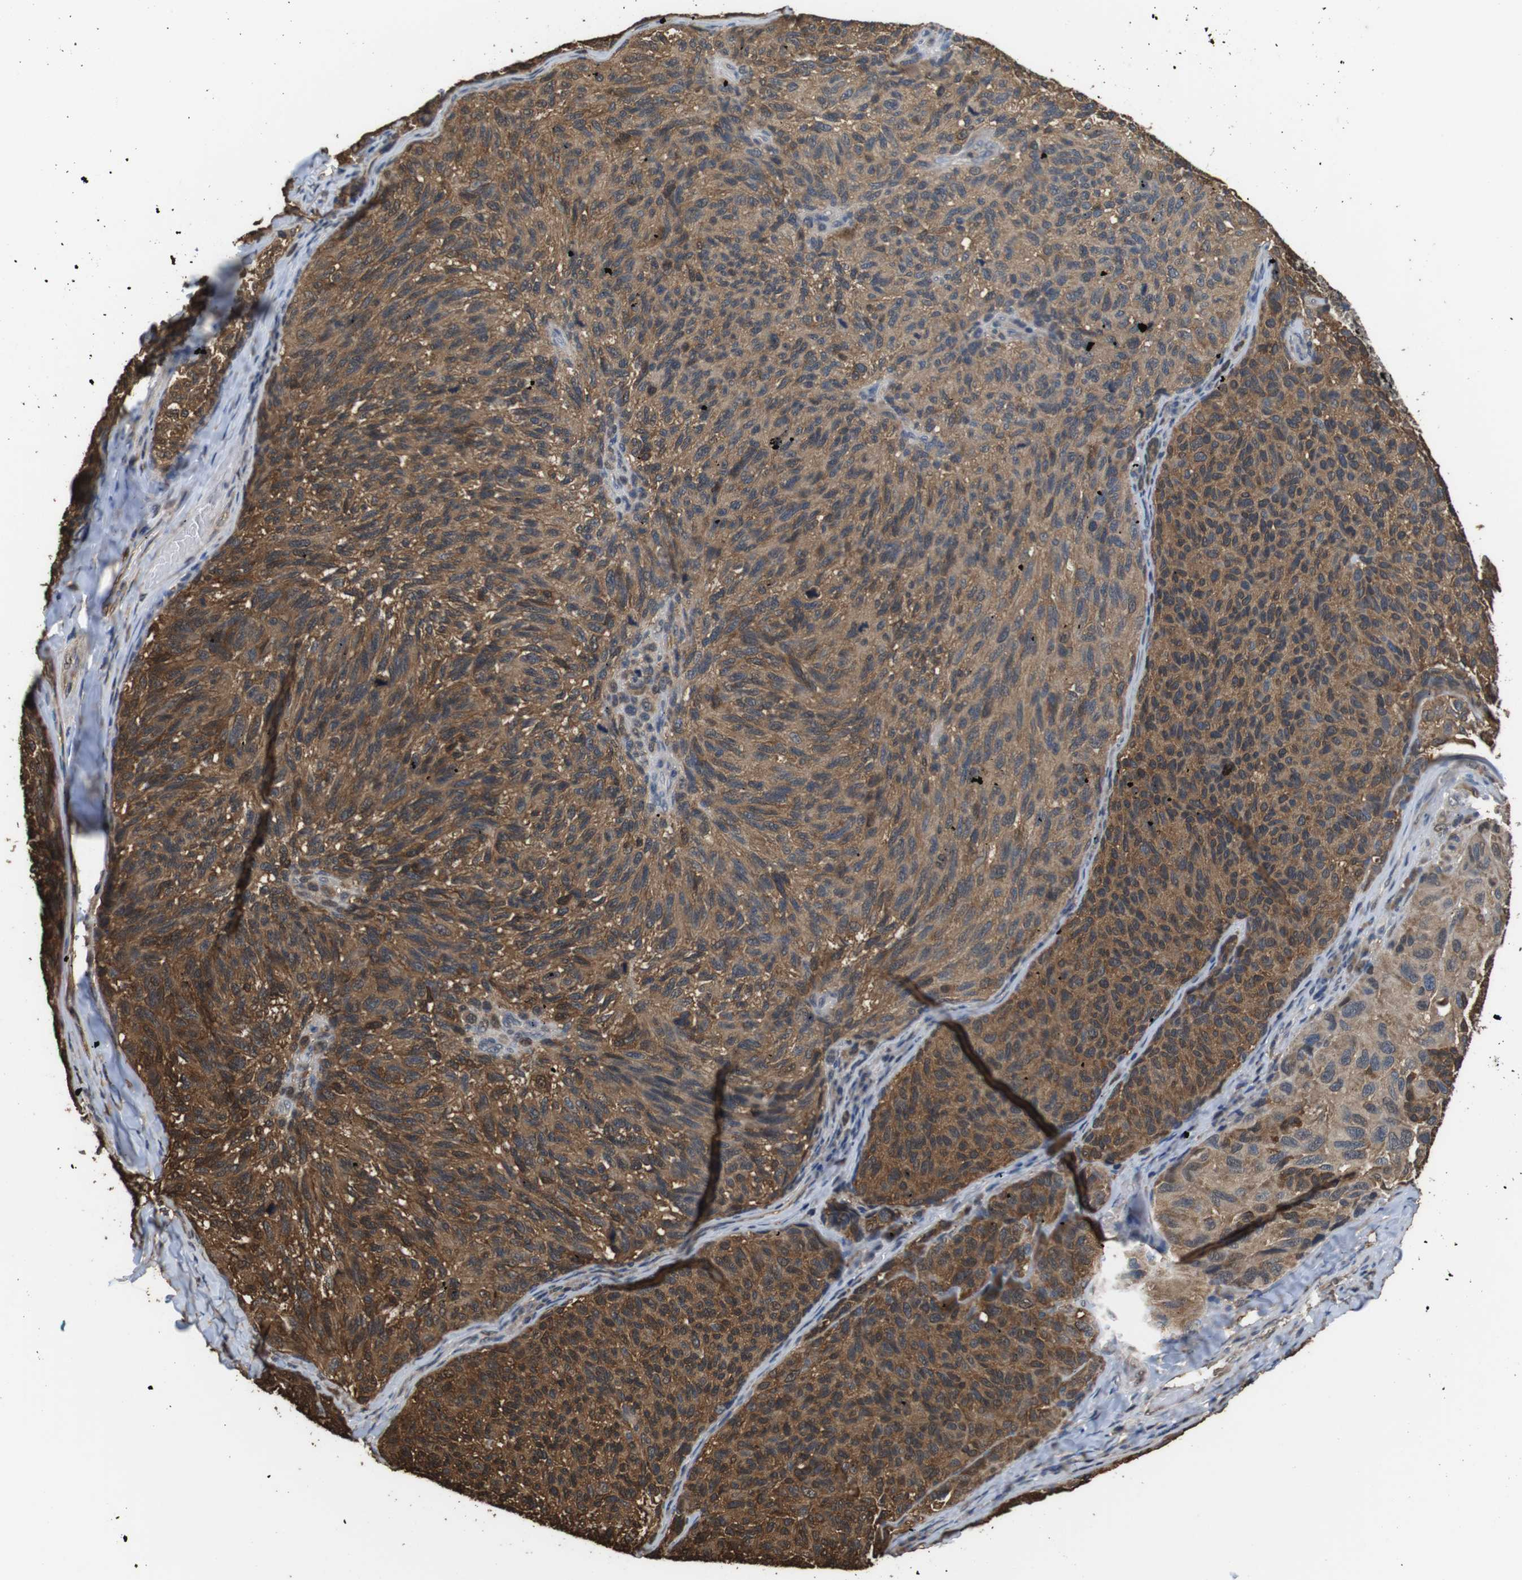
{"staining": {"intensity": "moderate", "quantity": ">75%", "location": "cytoplasmic/membranous,nuclear"}, "tissue": "melanoma", "cell_type": "Tumor cells", "image_type": "cancer", "snomed": [{"axis": "morphology", "description": "Malignant melanoma, NOS"}, {"axis": "topography", "description": "Skin"}], "caption": "IHC staining of melanoma, which demonstrates medium levels of moderate cytoplasmic/membranous and nuclear expression in approximately >75% of tumor cells indicating moderate cytoplasmic/membranous and nuclear protein expression. The staining was performed using DAB (brown) for protein detection and nuclei were counterstained in hematoxylin (blue).", "gene": "LDHA", "patient": {"sex": "female", "age": 73}}